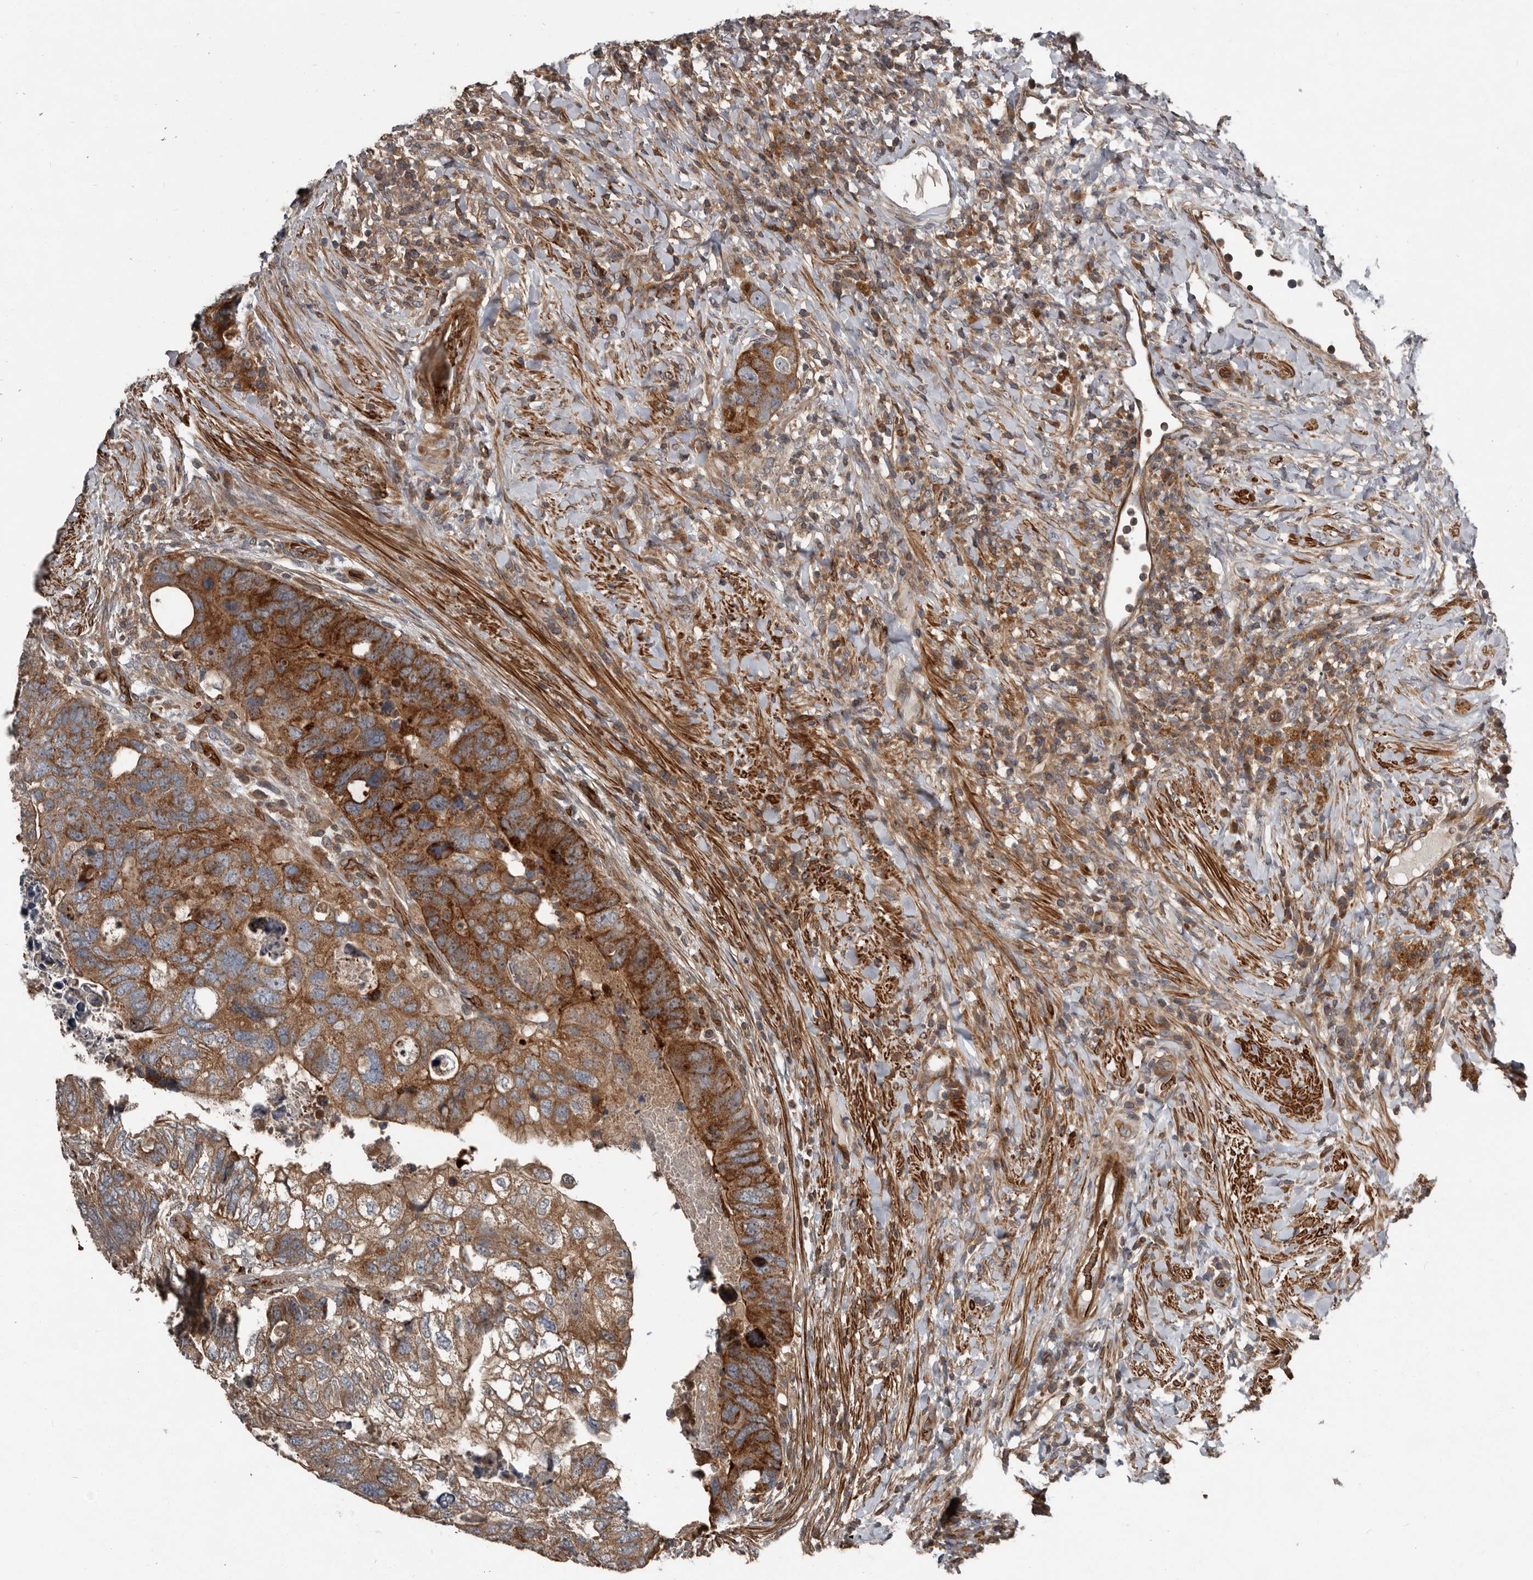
{"staining": {"intensity": "strong", "quantity": ">75%", "location": "cytoplasmic/membranous"}, "tissue": "colorectal cancer", "cell_type": "Tumor cells", "image_type": "cancer", "snomed": [{"axis": "morphology", "description": "Adenocarcinoma, NOS"}, {"axis": "topography", "description": "Rectum"}], "caption": "High-magnification brightfield microscopy of colorectal cancer (adenocarcinoma) stained with DAB (brown) and counterstained with hematoxylin (blue). tumor cells exhibit strong cytoplasmic/membranous positivity is present in approximately>75% of cells. (Stains: DAB in brown, nuclei in blue, Microscopy: brightfield microscopy at high magnification).", "gene": "FBXO31", "patient": {"sex": "male", "age": 59}}